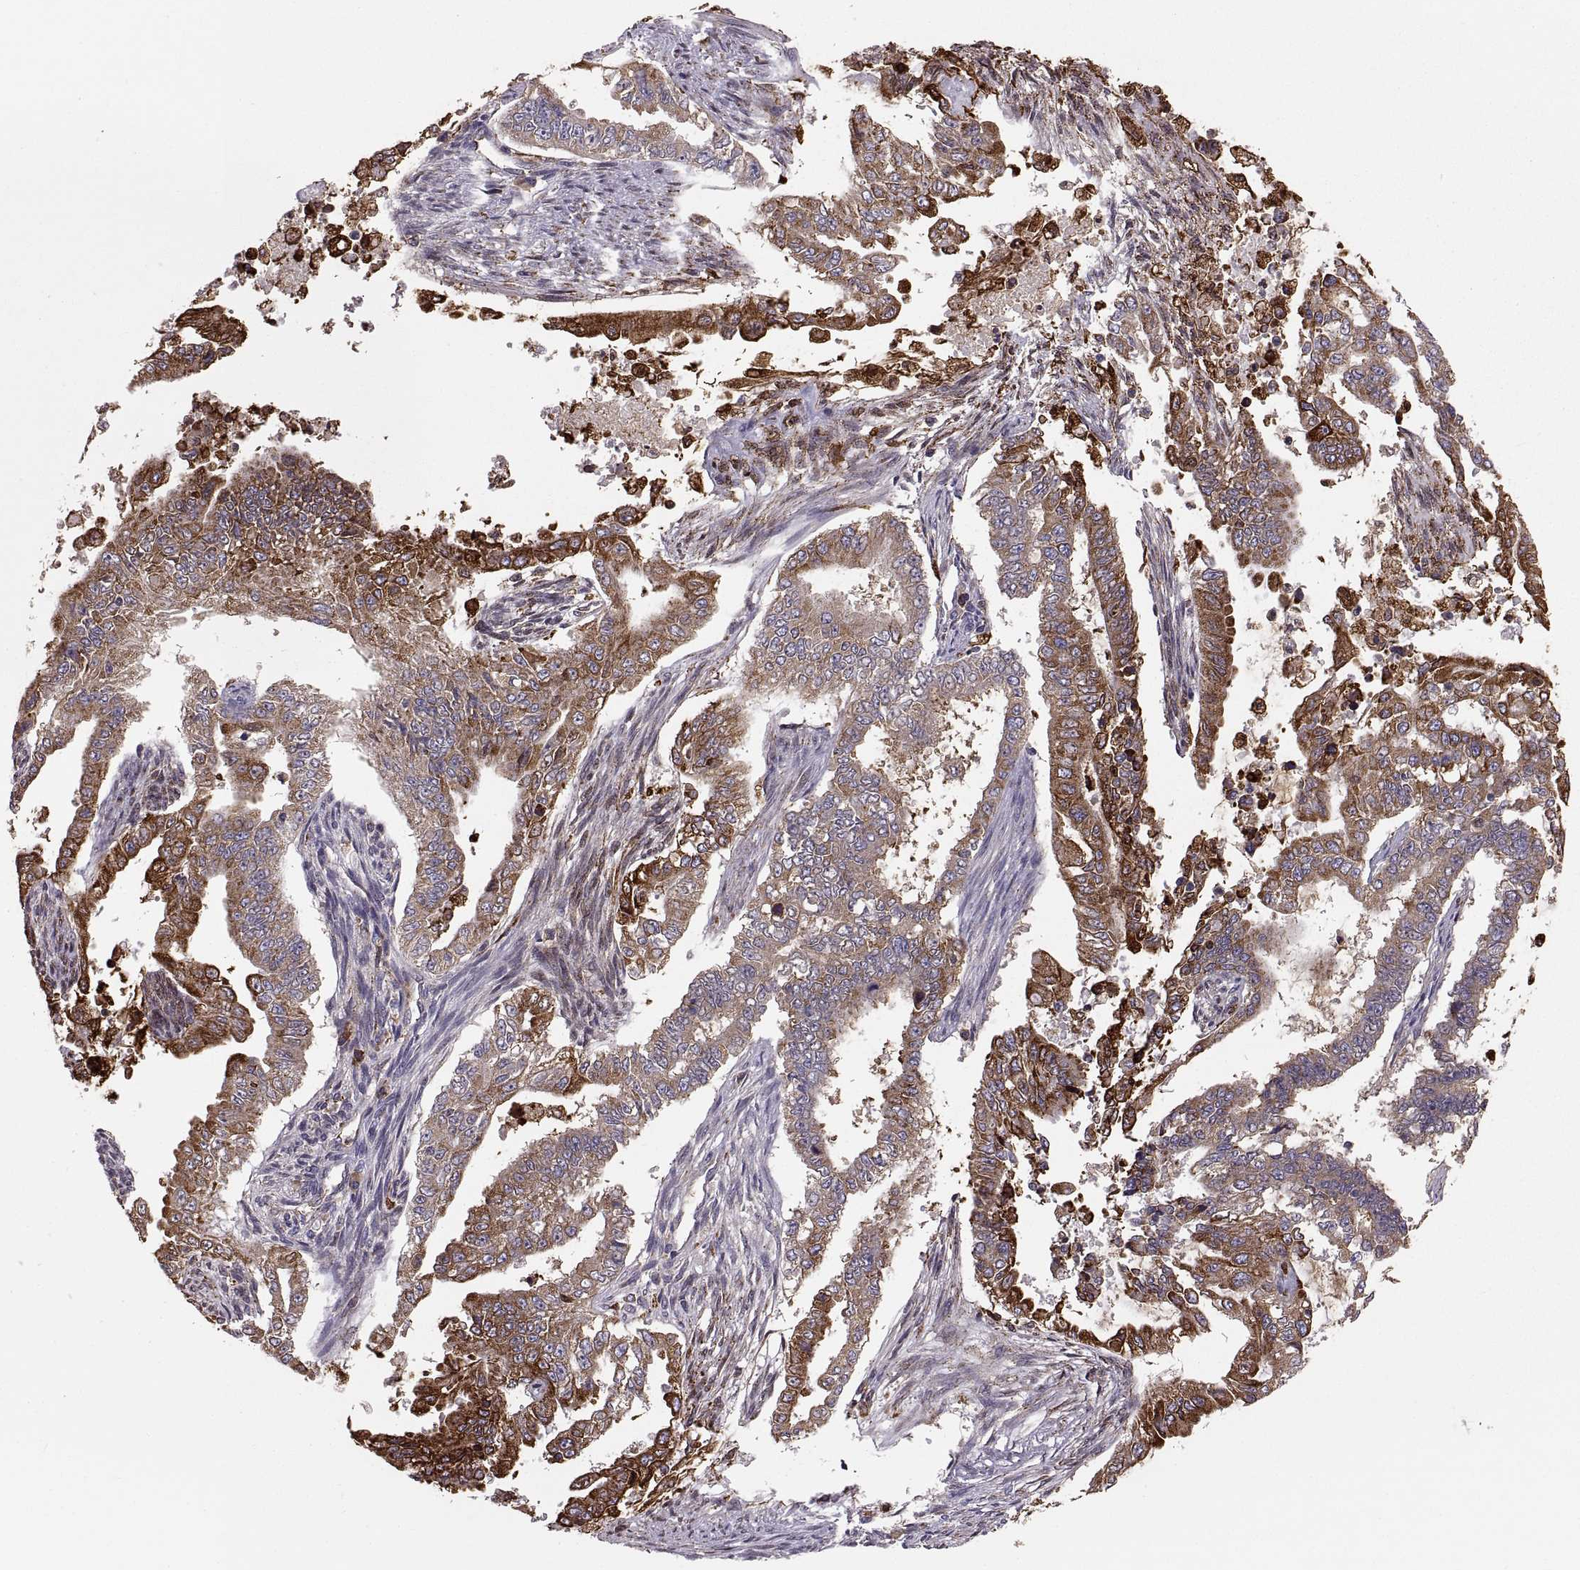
{"staining": {"intensity": "moderate", "quantity": ">75%", "location": "cytoplasmic/membranous"}, "tissue": "endometrial cancer", "cell_type": "Tumor cells", "image_type": "cancer", "snomed": [{"axis": "morphology", "description": "Adenocarcinoma, NOS"}, {"axis": "topography", "description": "Uterus"}], "caption": "Protein expression analysis of human endometrial adenocarcinoma reveals moderate cytoplasmic/membranous positivity in approximately >75% of tumor cells. (Stains: DAB (3,3'-diaminobenzidine) in brown, nuclei in blue, Microscopy: brightfield microscopy at high magnification).", "gene": "ERO1A", "patient": {"sex": "female", "age": 59}}